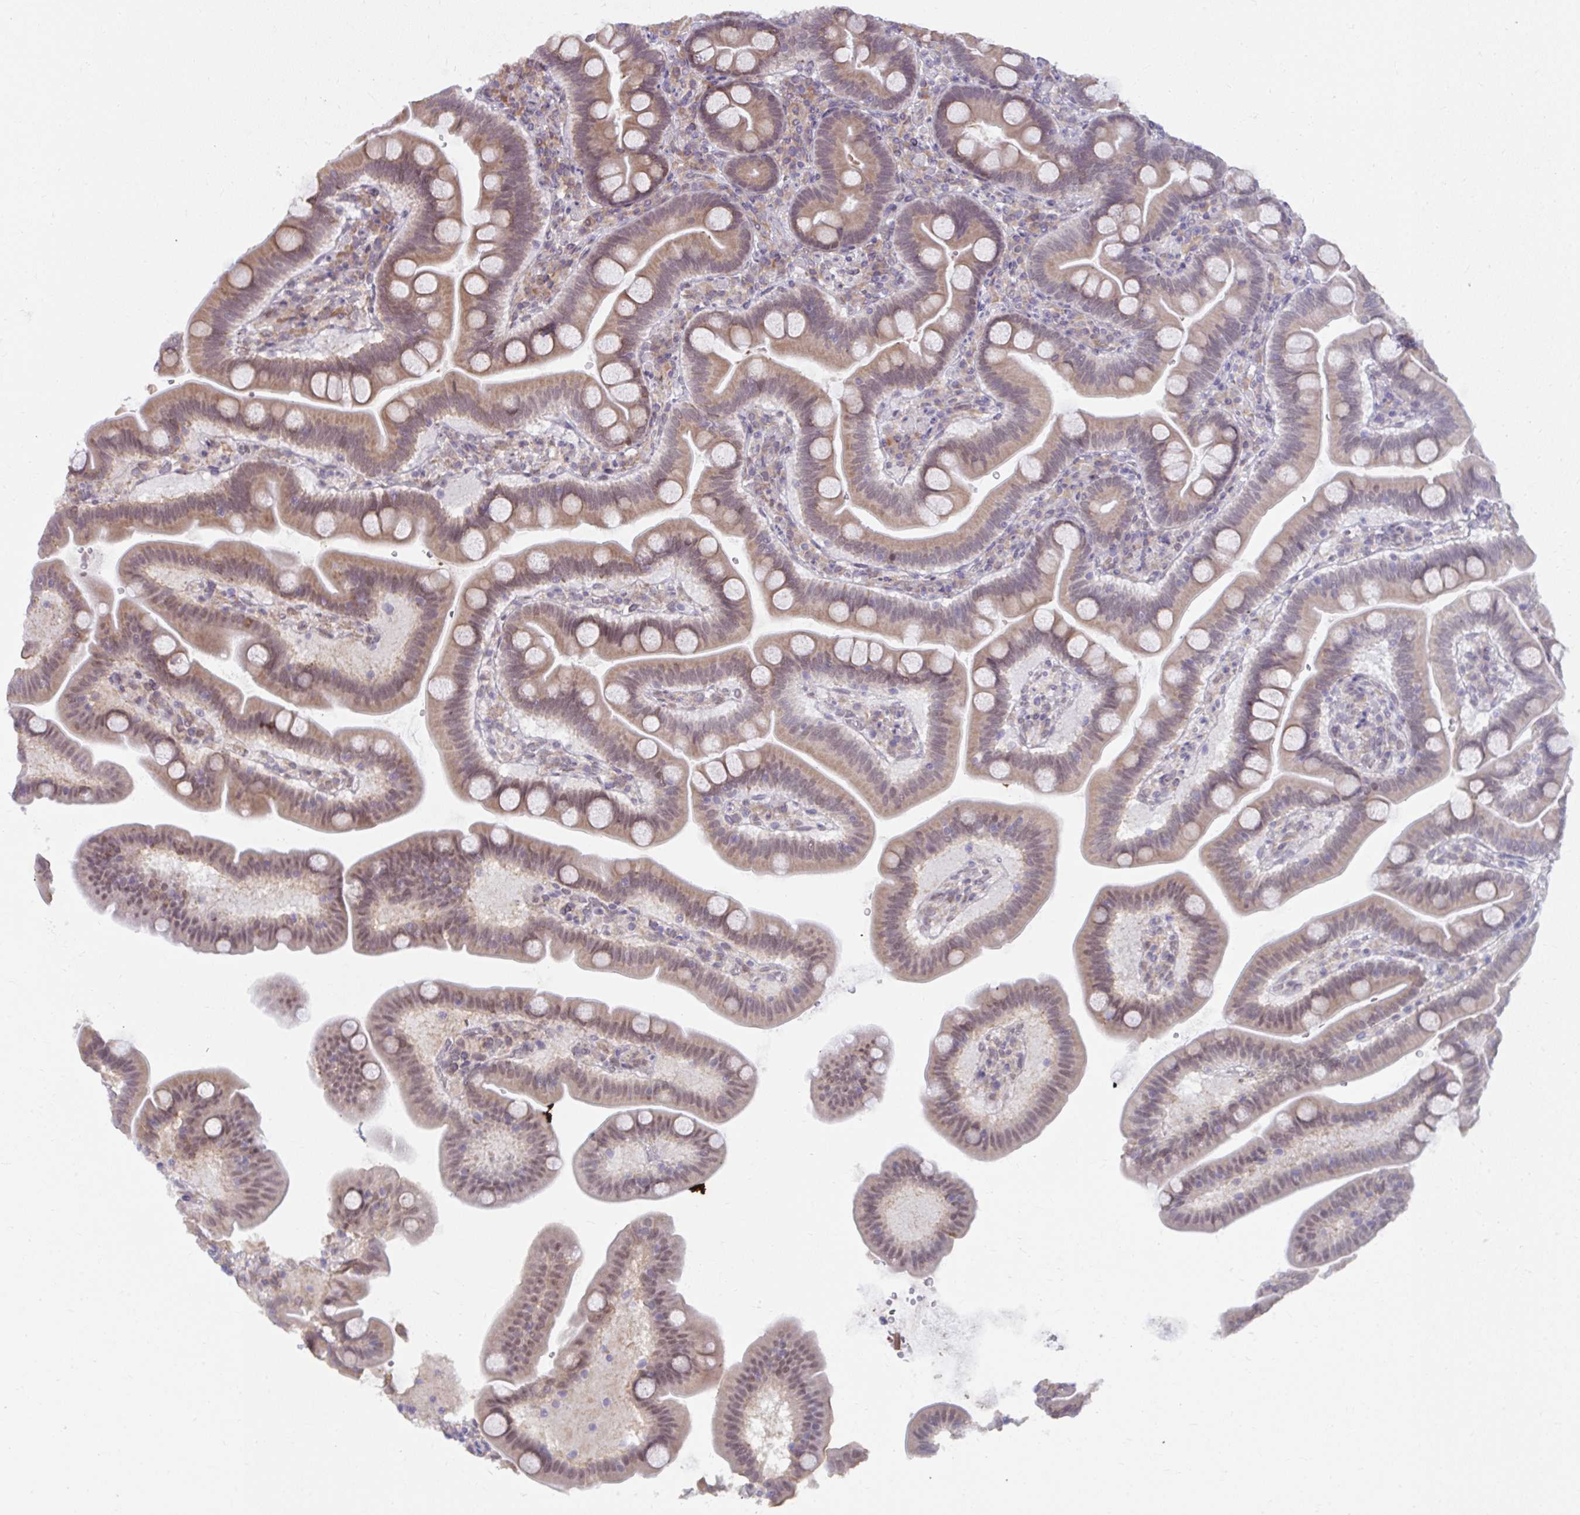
{"staining": {"intensity": "moderate", "quantity": ">75%", "location": "cytoplasmic/membranous,nuclear"}, "tissue": "duodenum", "cell_type": "Glandular cells", "image_type": "normal", "snomed": [{"axis": "morphology", "description": "Normal tissue, NOS"}, {"axis": "topography", "description": "Duodenum"}], "caption": "This micrograph exhibits normal duodenum stained with immunohistochemistry (IHC) to label a protein in brown. The cytoplasmic/membranous,nuclear of glandular cells show moderate positivity for the protein. Nuclei are counter-stained blue.", "gene": "NMNAT1", "patient": {"sex": "male", "age": 59}}